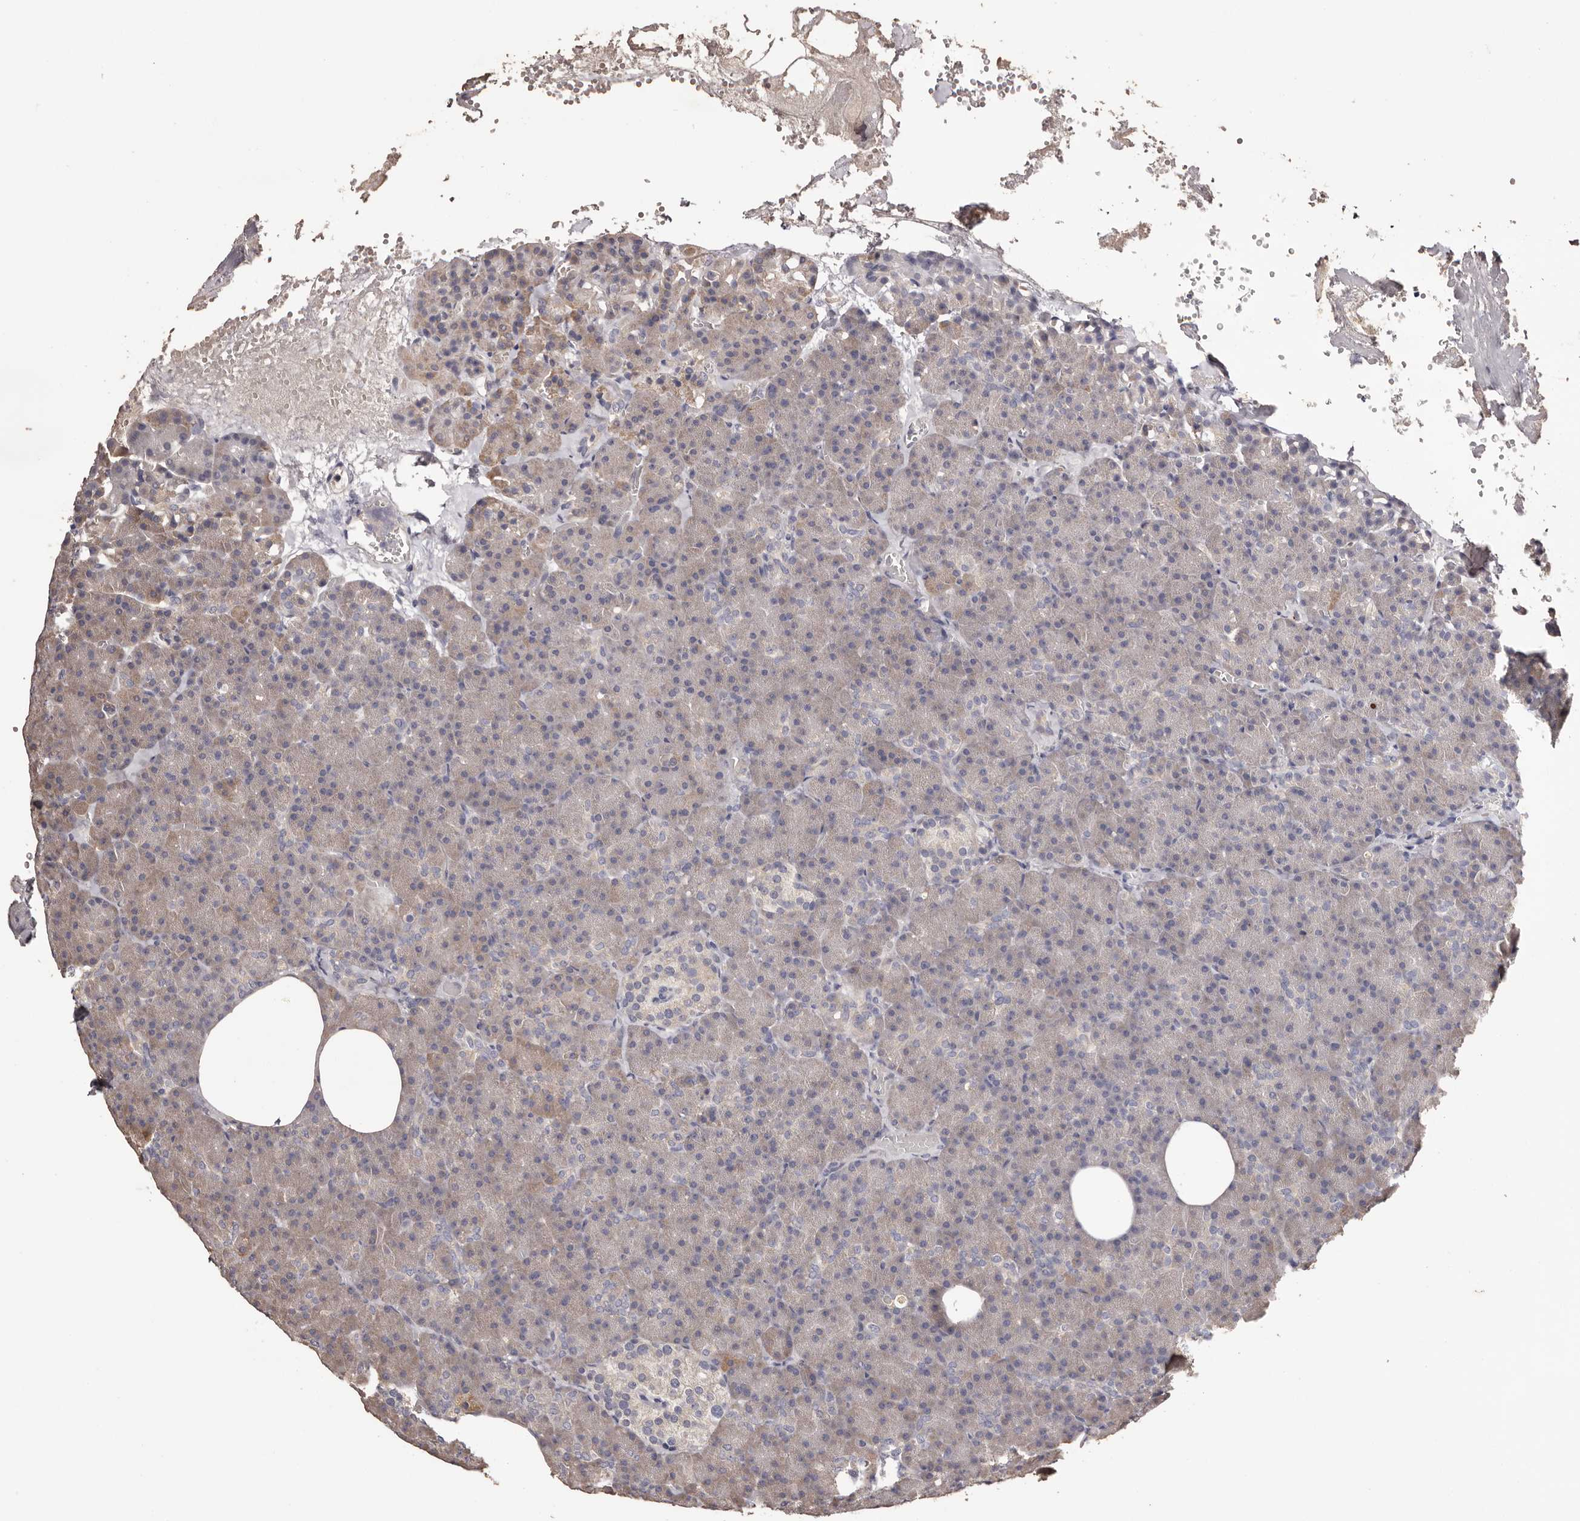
{"staining": {"intensity": "weak", "quantity": "25%-75%", "location": "cytoplasmic/membranous"}, "tissue": "pancreas", "cell_type": "Exocrine glandular cells", "image_type": "normal", "snomed": [{"axis": "morphology", "description": "Normal tissue, NOS"}, {"axis": "morphology", "description": "Carcinoid, malignant, NOS"}, {"axis": "topography", "description": "Pancreas"}], "caption": "Protein staining exhibits weak cytoplasmic/membranous expression in about 25%-75% of exocrine glandular cells in unremarkable pancreas.", "gene": "ETNK1", "patient": {"sex": "female", "age": 35}}